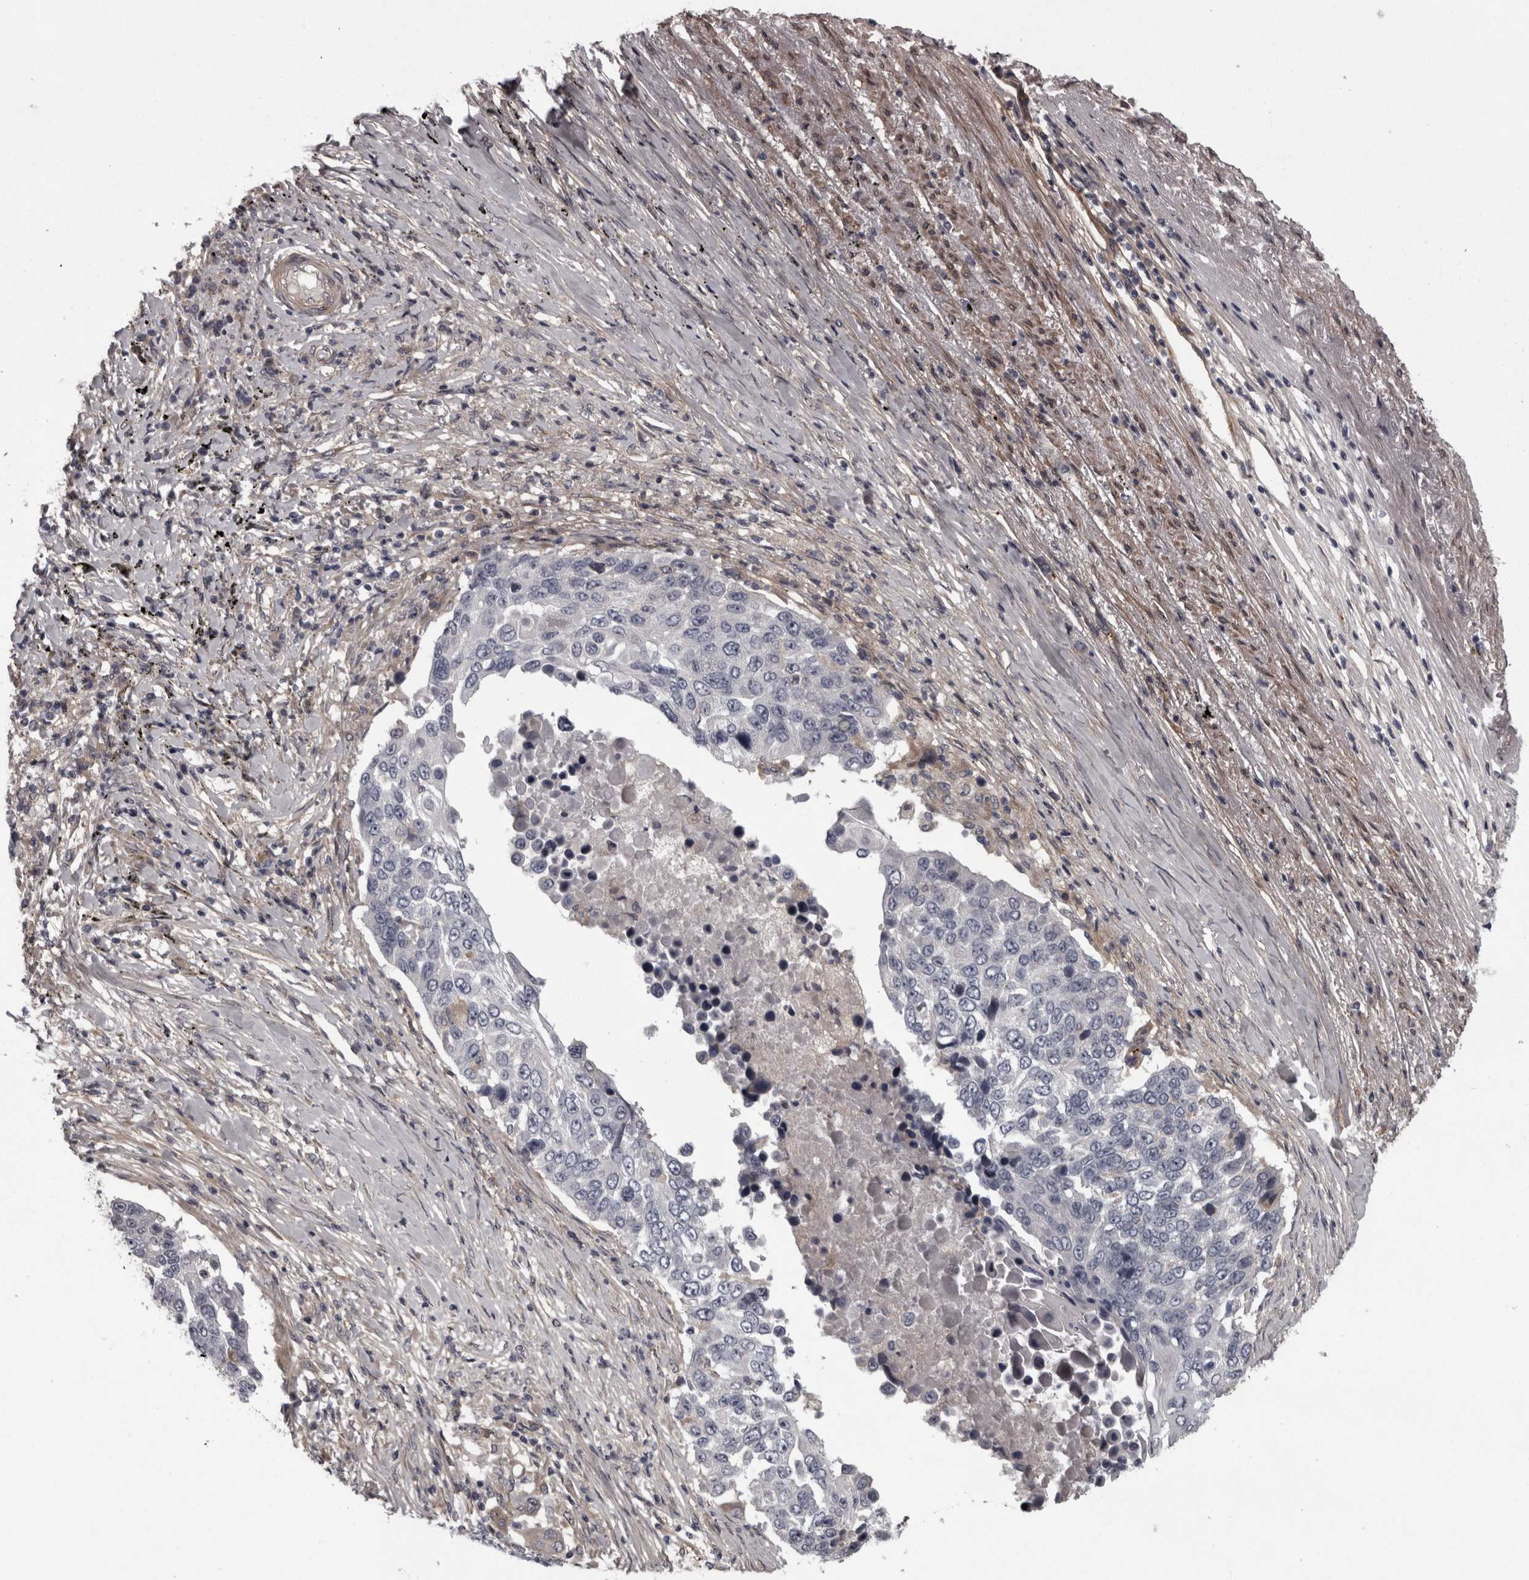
{"staining": {"intensity": "negative", "quantity": "none", "location": "none"}, "tissue": "lung cancer", "cell_type": "Tumor cells", "image_type": "cancer", "snomed": [{"axis": "morphology", "description": "Squamous cell carcinoma, NOS"}, {"axis": "topography", "description": "Lung"}], "caption": "This is a histopathology image of immunohistochemistry (IHC) staining of lung squamous cell carcinoma, which shows no positivity in tumor cells.", "gene": "RSU1", "patient": {"sex": "male", "age": 66}}